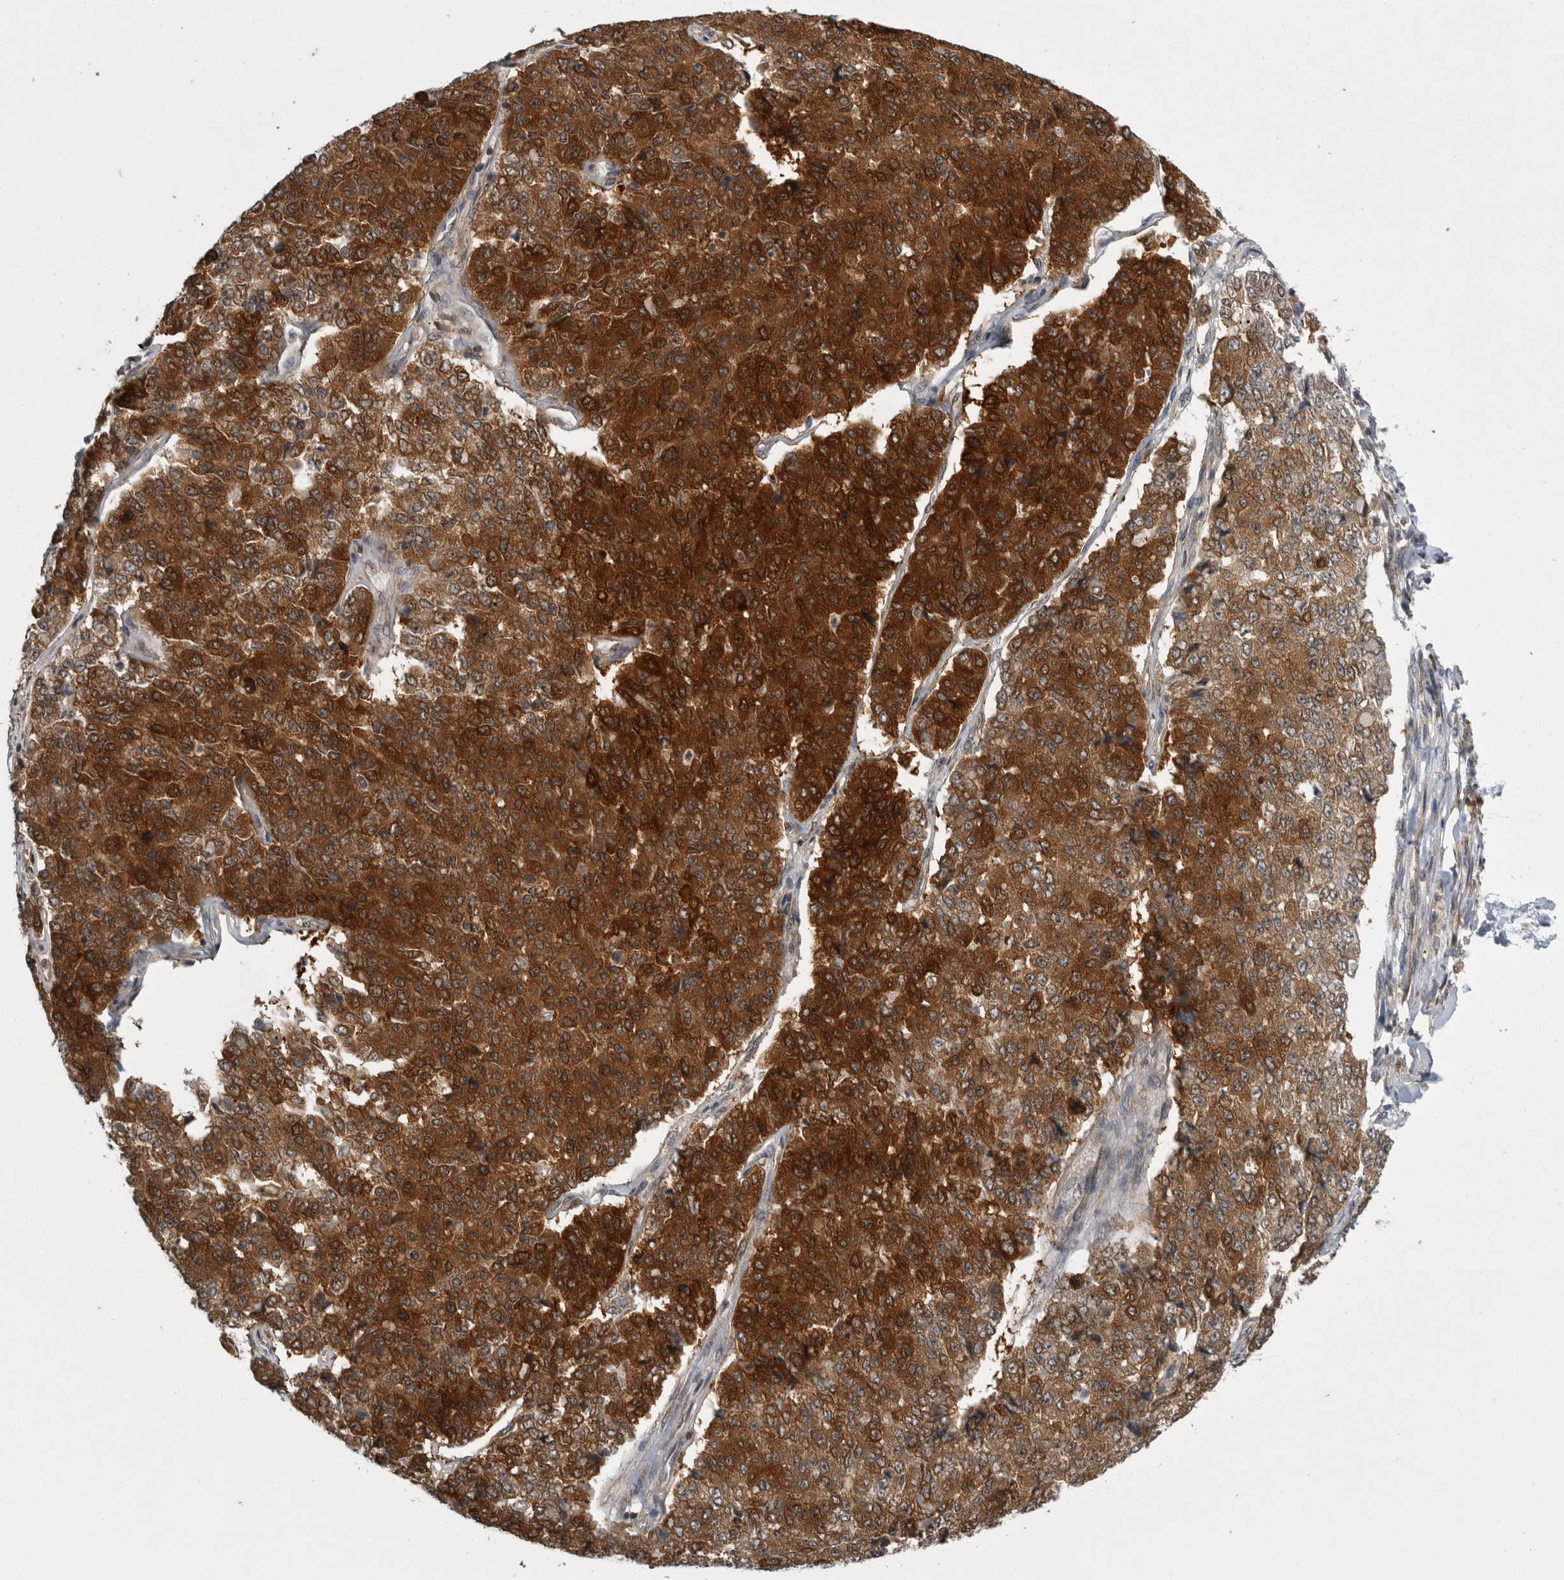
{"staining": {"intensity": "strong", "quantity": ">75%", "location": "cytoplasmic/membranous"}, "tissue": "pancreatic cancer", "cell_type": "Tumor cells", "image_type": "cancer", "snomed": [{"axis": "morphology", "description": "Adenocarcinoma, NOS"}, {"axis": "topography", "description": "Pancreas"}], "caption": "Tumor cells display high levels of strong cytoplasmic/membranous staining in approximately >75% of cells in pancreatic adenocarcinoma. (brown staining indicates protein expression, while blue staining denotes nuclei).", "gene": "CACYBP", "patient": {"sex": "male", "age": 50}}